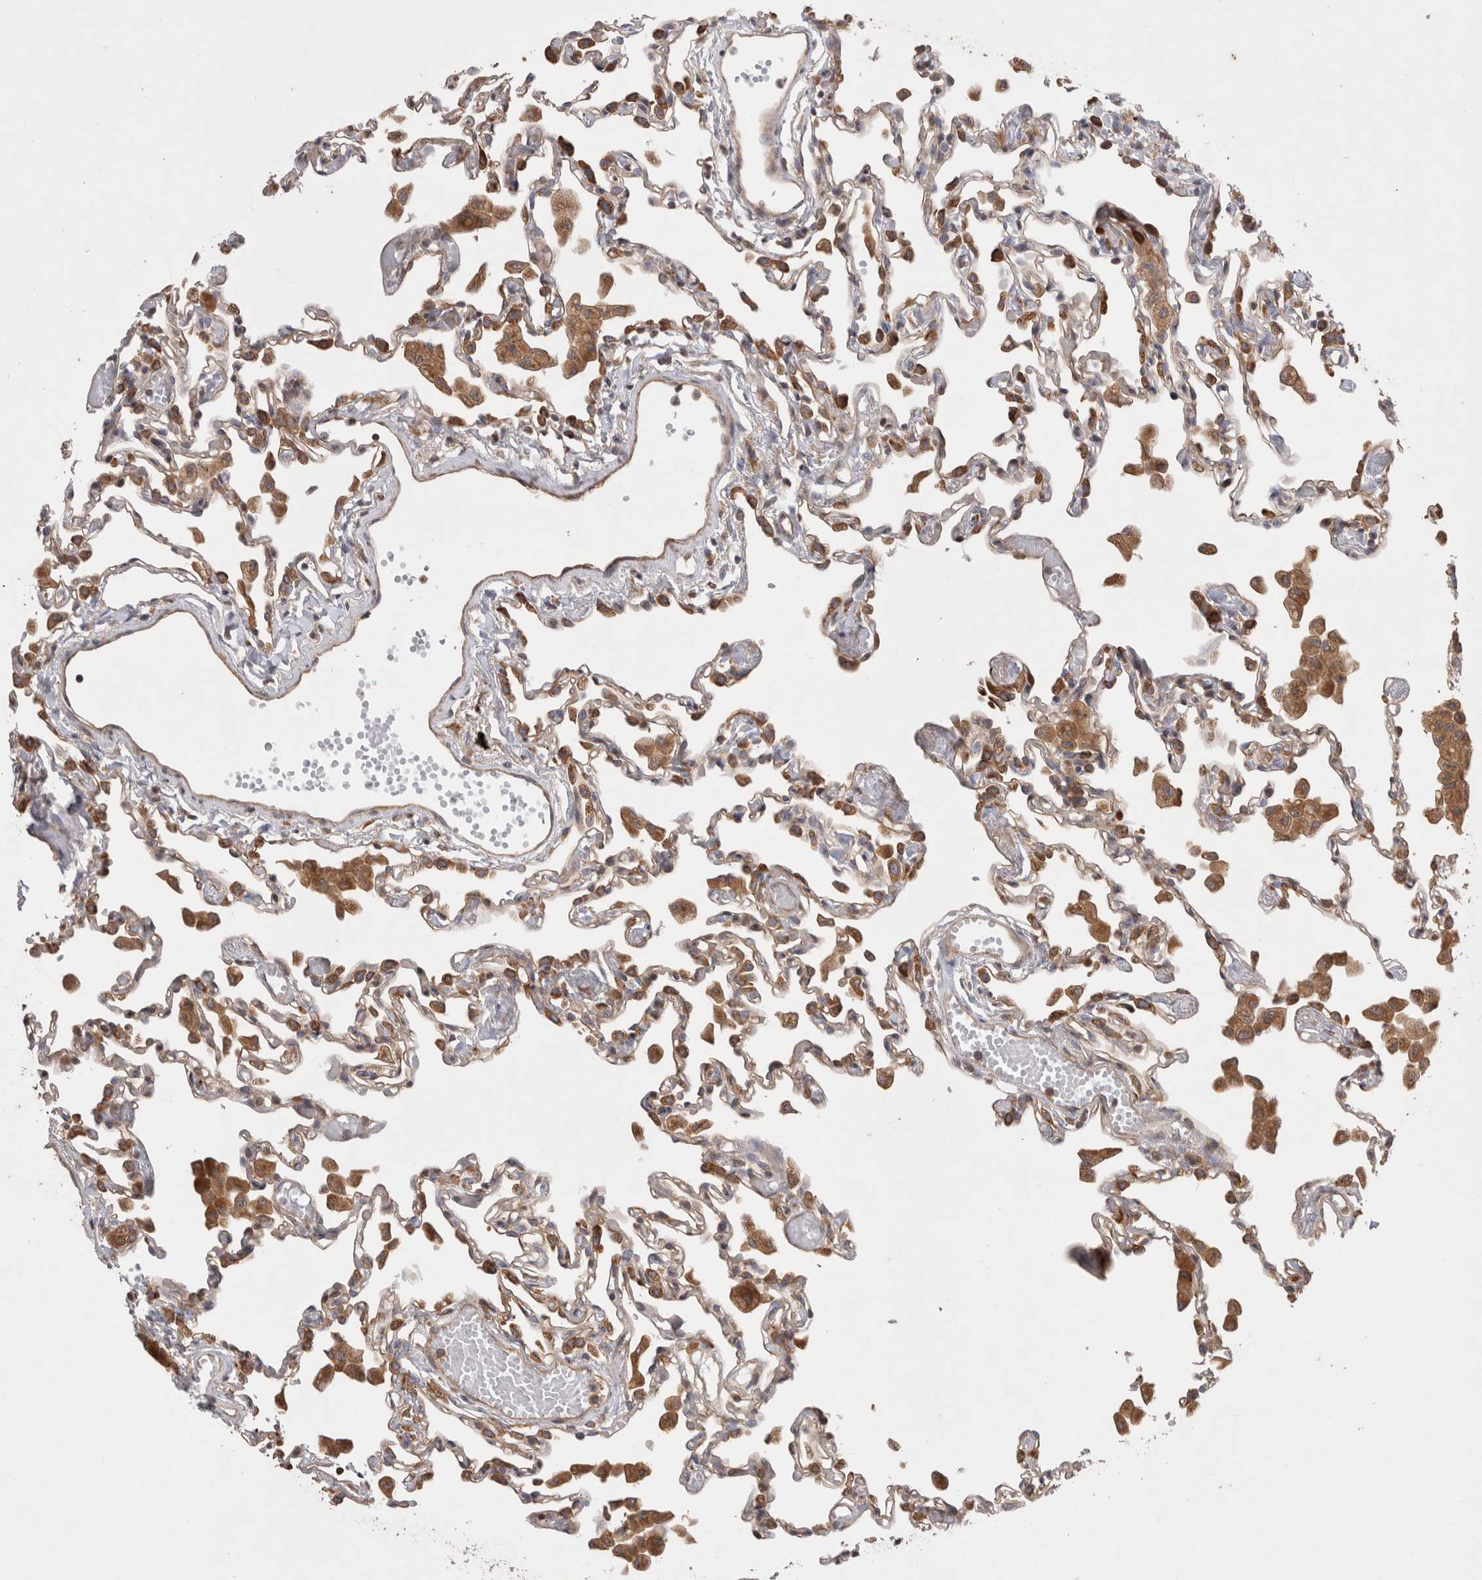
{"staining": {"intensity": "moderate", "quantity": "25%-75%", "location": "cytoplasmic/membranous"}, "tissue": "lung", "cell_type": "Alveolar cells", "image_type": "normal", "snomed": [{"axis": "morphology", "description": "Normal tissue, NOS"}, {"axis": "topography", "description": "Bronchus"}, {"axis": "topography", "description": "Lung"}], "caption": "Moderate cytoplasmic/membranous staining for a protein is appreciated in approximately 25%-75% of alveolar cells of normal lung using immunohistochemistry.", "gene": "PDCD10", "patient": {"sex": "female", "age": 49}}